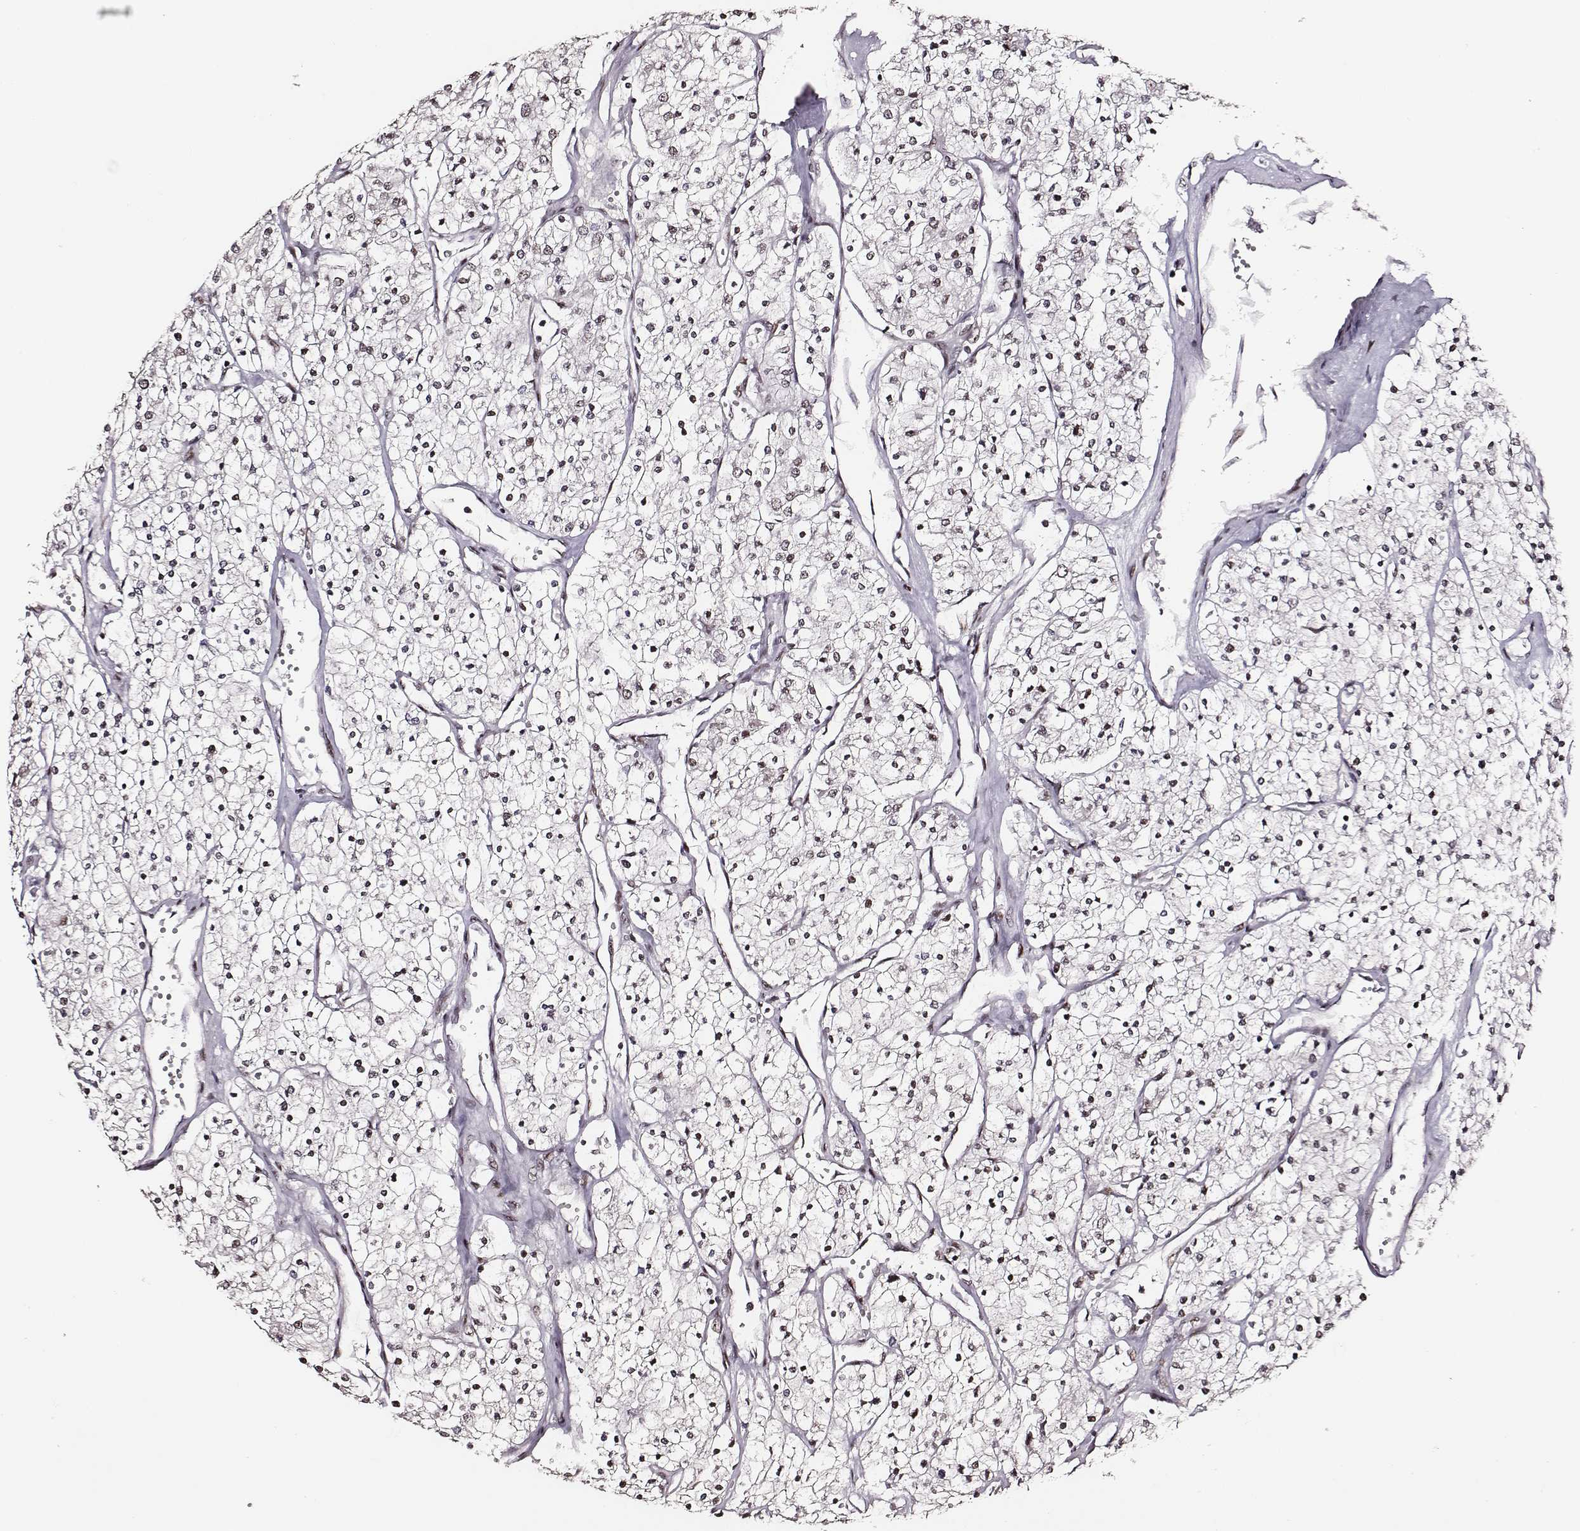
{"staining": {"intensity": "strong", "quantity": ">75%", "location": "nuclear"}, "tissue": "renal cancer", "cell_type": "Tumor cells", "image_type": "cancer", "snomed": [{"axis": "morphology", "description": "Adenocarcinoma, NOS"}, {"axis": "topography", "description": "Kidney"}], "caption": "This is a micrograph of IHC staining of renal cancer (adenocarcinoma), which shows strong expression in the nuclear of tumor cells.", "gene": "PPARA", "patient": {"sex": "male", "age": 80}}